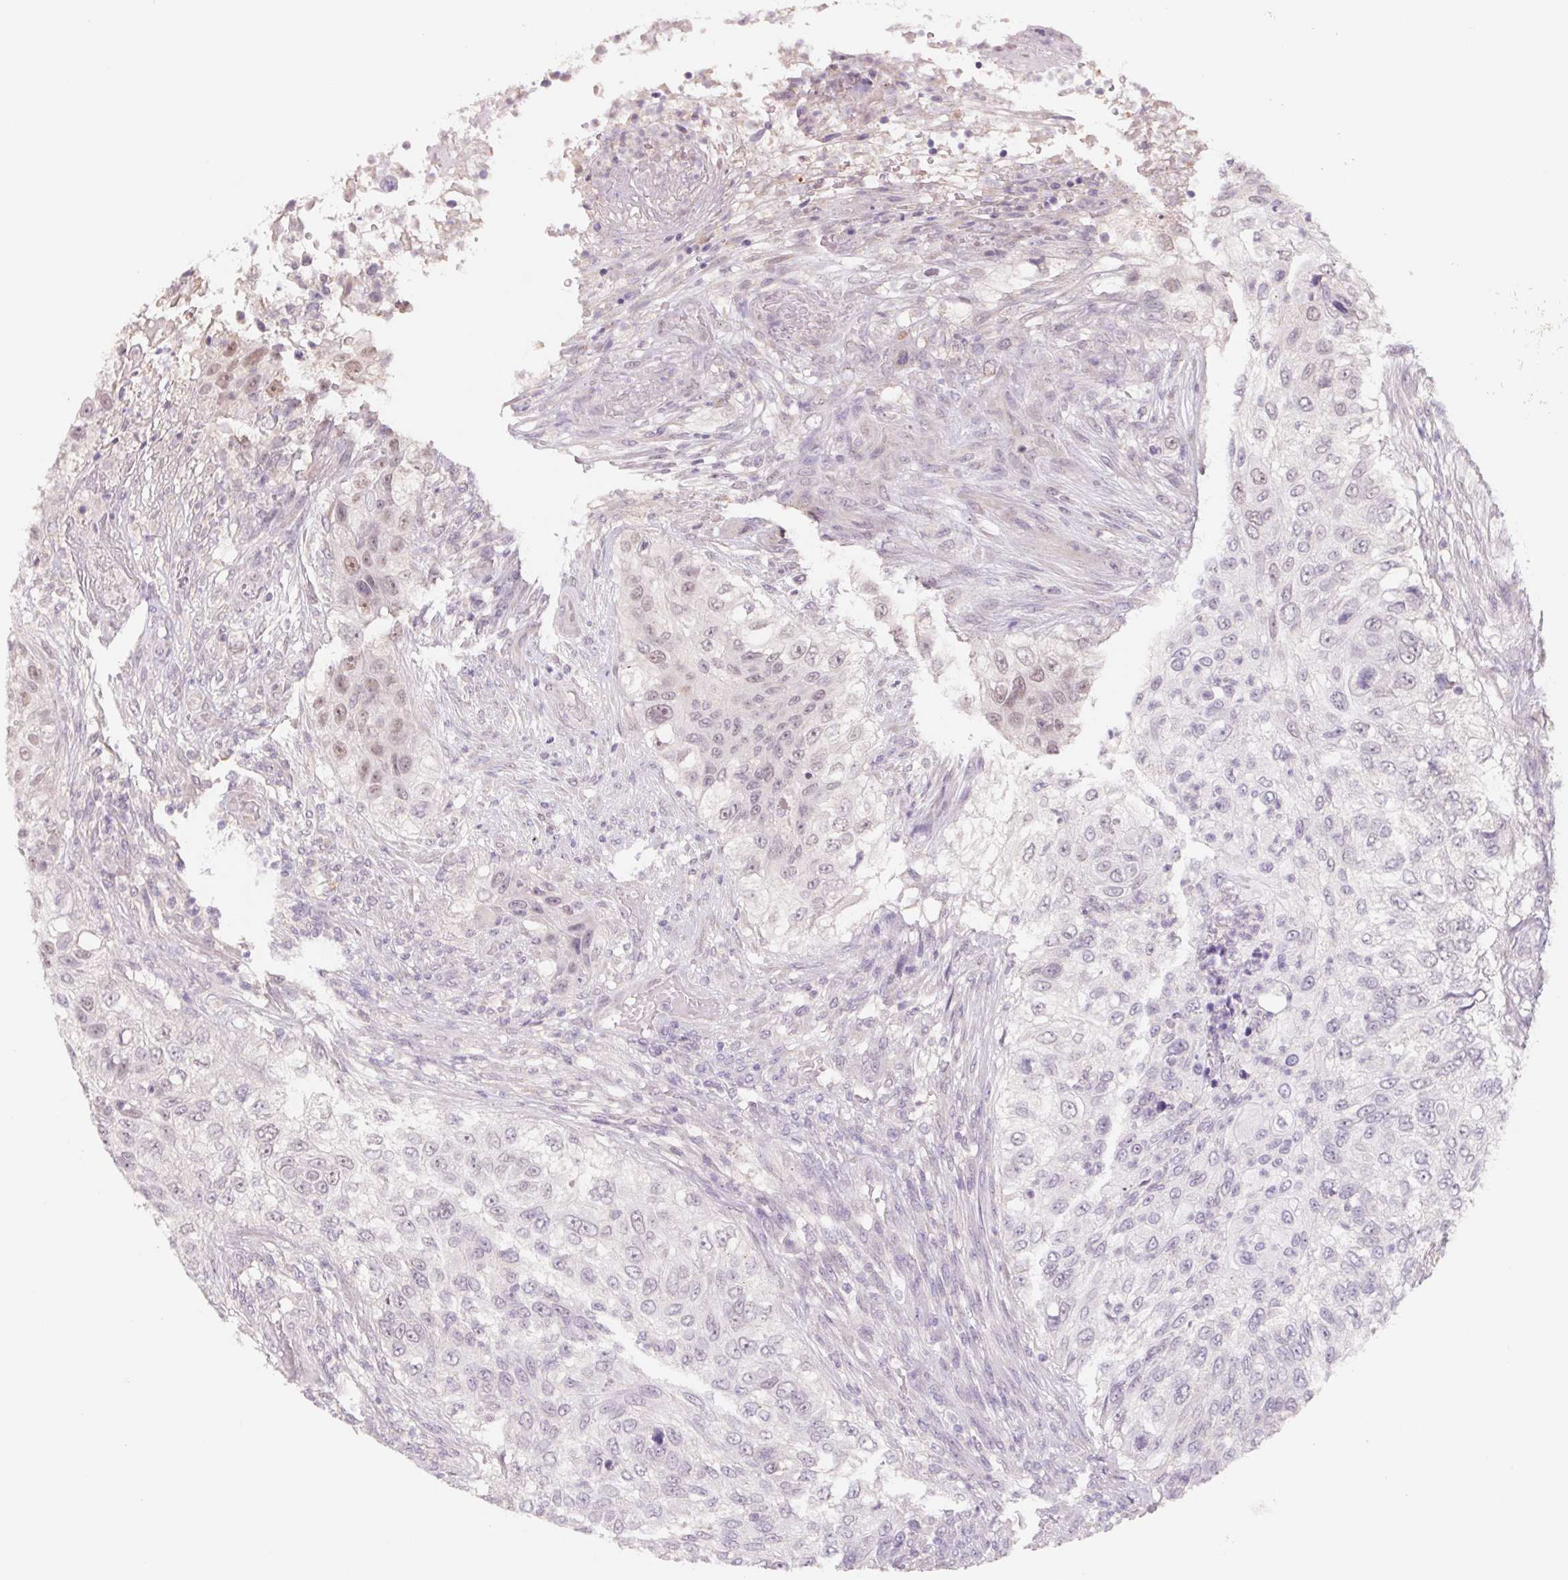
{"staining": {"intensity": "negative", "quantity": "none", "location": "none"}, "tissue": "urothelial cancer", "cell_type": "Tumor cells", "image_type": "cancer", "snomed": [{"axis": "morphology", "description": "Urothelial carcinoma, High grade"}, {"axis": "topography", "description": "Urinary bladder"}], "caption": "An IHC image of high-grade urothelial carcinoma is shown. There is no staining in tumor cells of high-grade urothelial carcinoma.", "gene": "PNMA8B", "patient": {"sex": "female", "age": 60}}